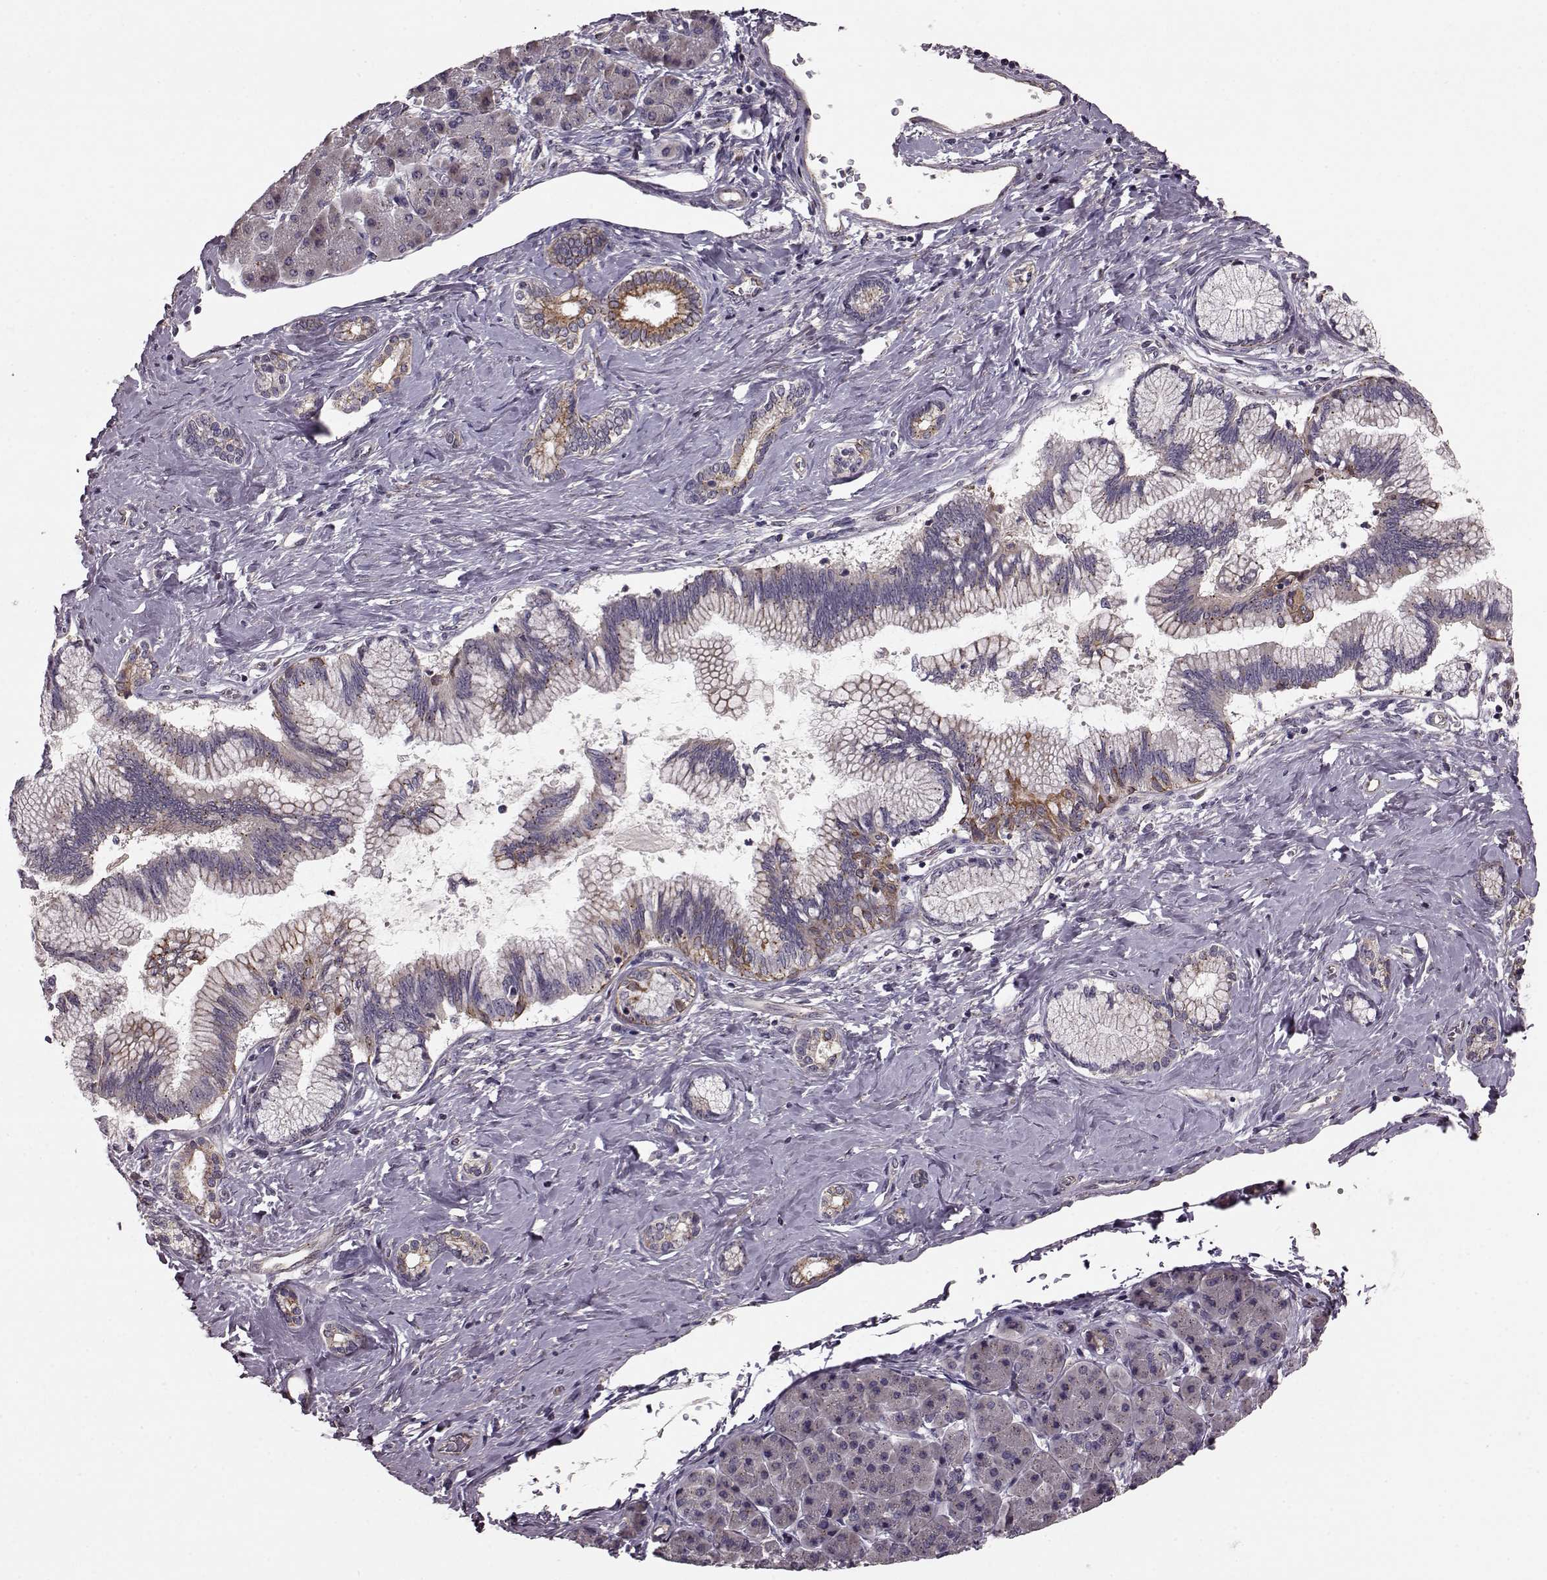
{"staining": {"intensity": "moderate", "quantity": "25%-75%", "location": "cytoplasmic/membranous"}, "tissue": "pancreatic cancer", "cell_type": "Tumor cells", "image_type": "cancer", "snomed": [{"axis": "morphology", "description": "Adenocarcinoma, NOS"}, {"axis": "topography", "description": "Pancreas"}], "caption": "Protein expression analysis of human adenocarcinoma (pancreatic) reveals moderate cytoplasmic/membranous expression in about 25%-75% of tumor cells. The staining was performed using DAB, with brown indicating positive protein expression. Nuclei are stained blue with hematoxylin.", "gene": "NTF3", "patient": {"sex": "female", "age": 73}}